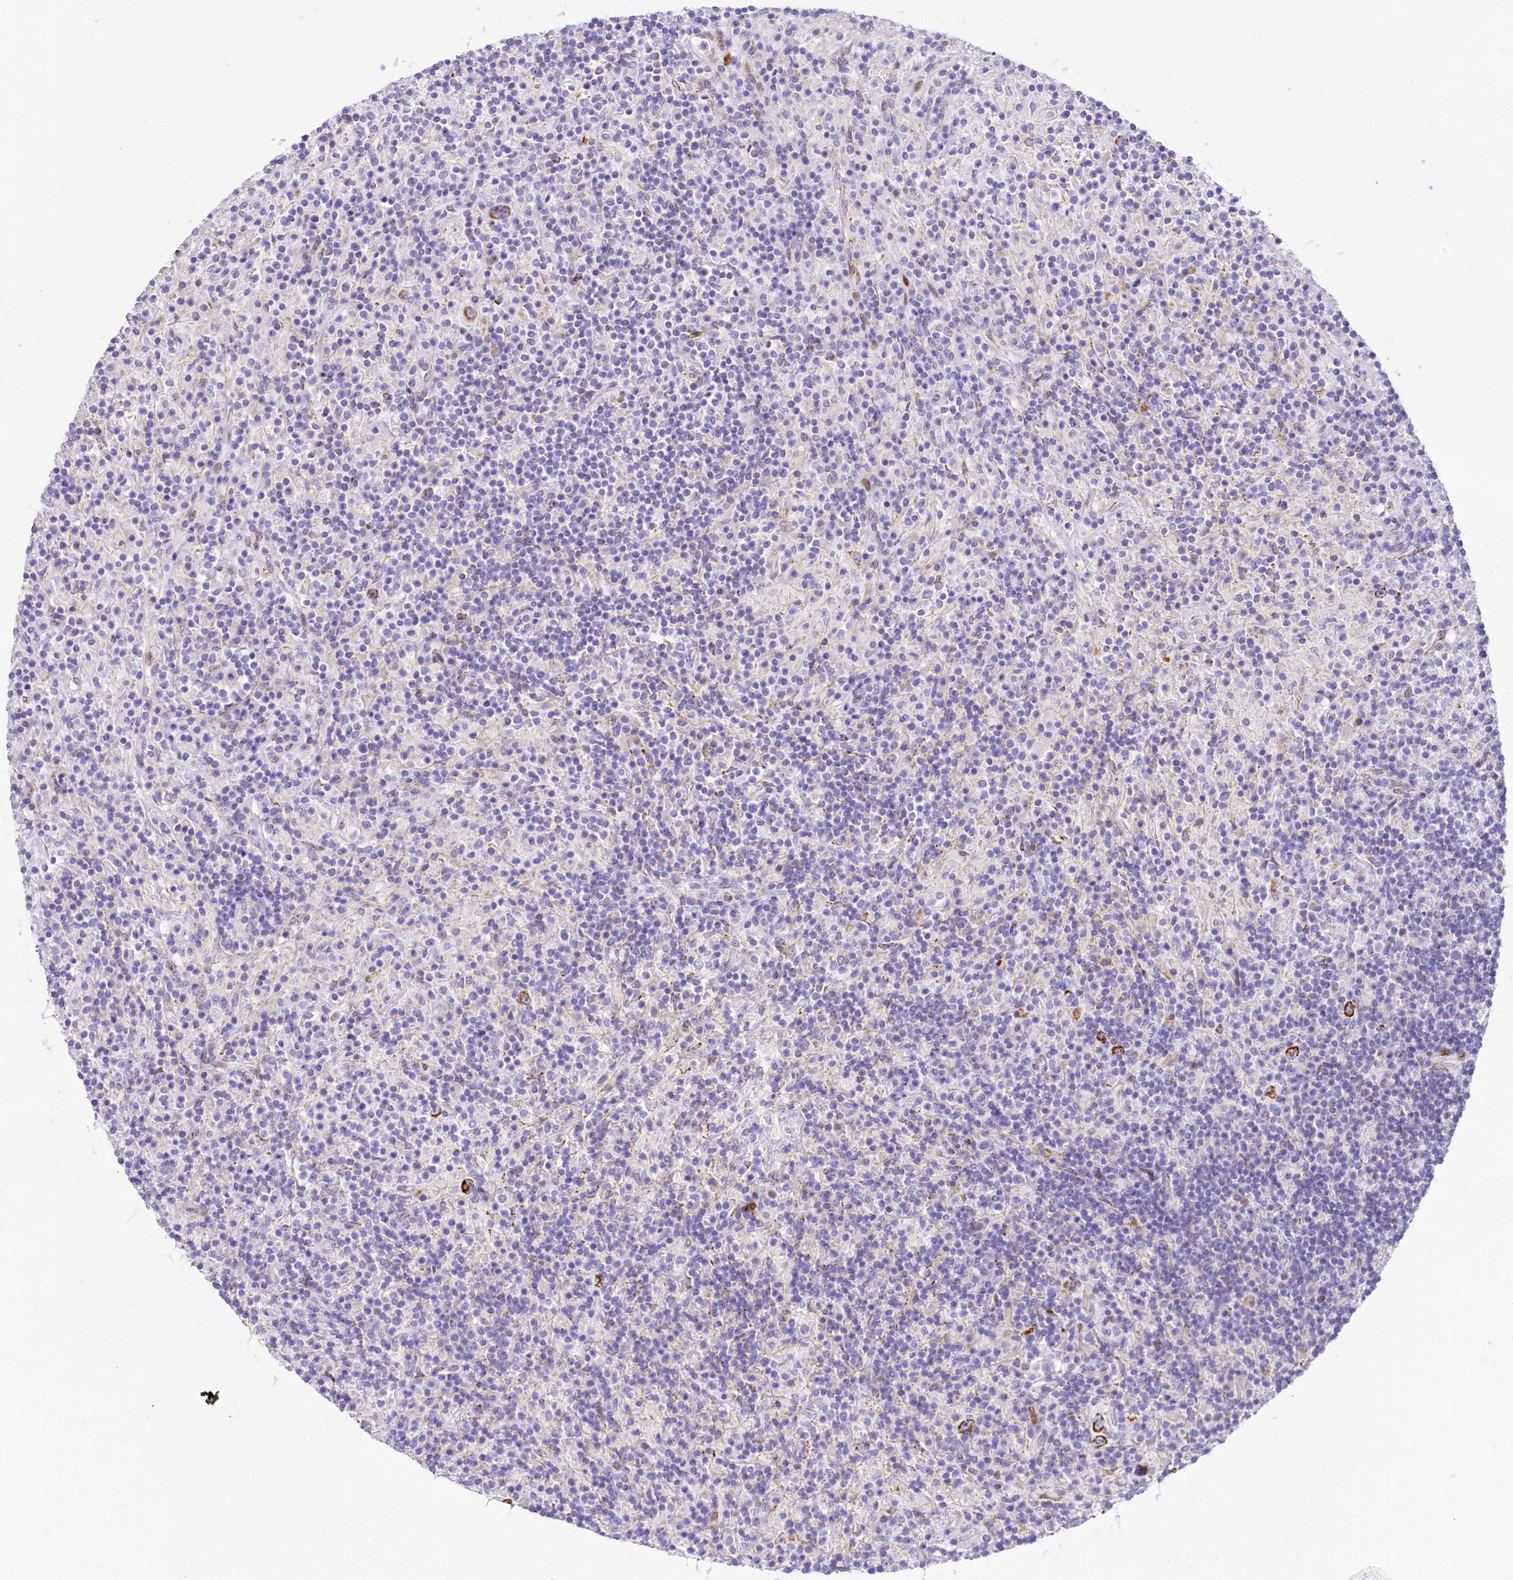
{"staining": {"intensity": "strong", "quantity": "25%-75%", "location": "cytoplasmic/membranous"}, "tissue": "lymphoma", "cell_type": "Tumor cells", "image_type": "cancer", "snomed": [{"axis": "morphology", "description": "Hodgkin's disease, NOS"}, {"axis": "topography", "description": "Lymph node"}], "caption": "Immunohistochemistry (IHC) (DAB) staining of human lymphoma shows strong cytoplasmic/membranous protein staining in about 25%-75% of tumor cells.", "gene": "PPIP5K2", "patient": {"sex": "male", "age": 70}}